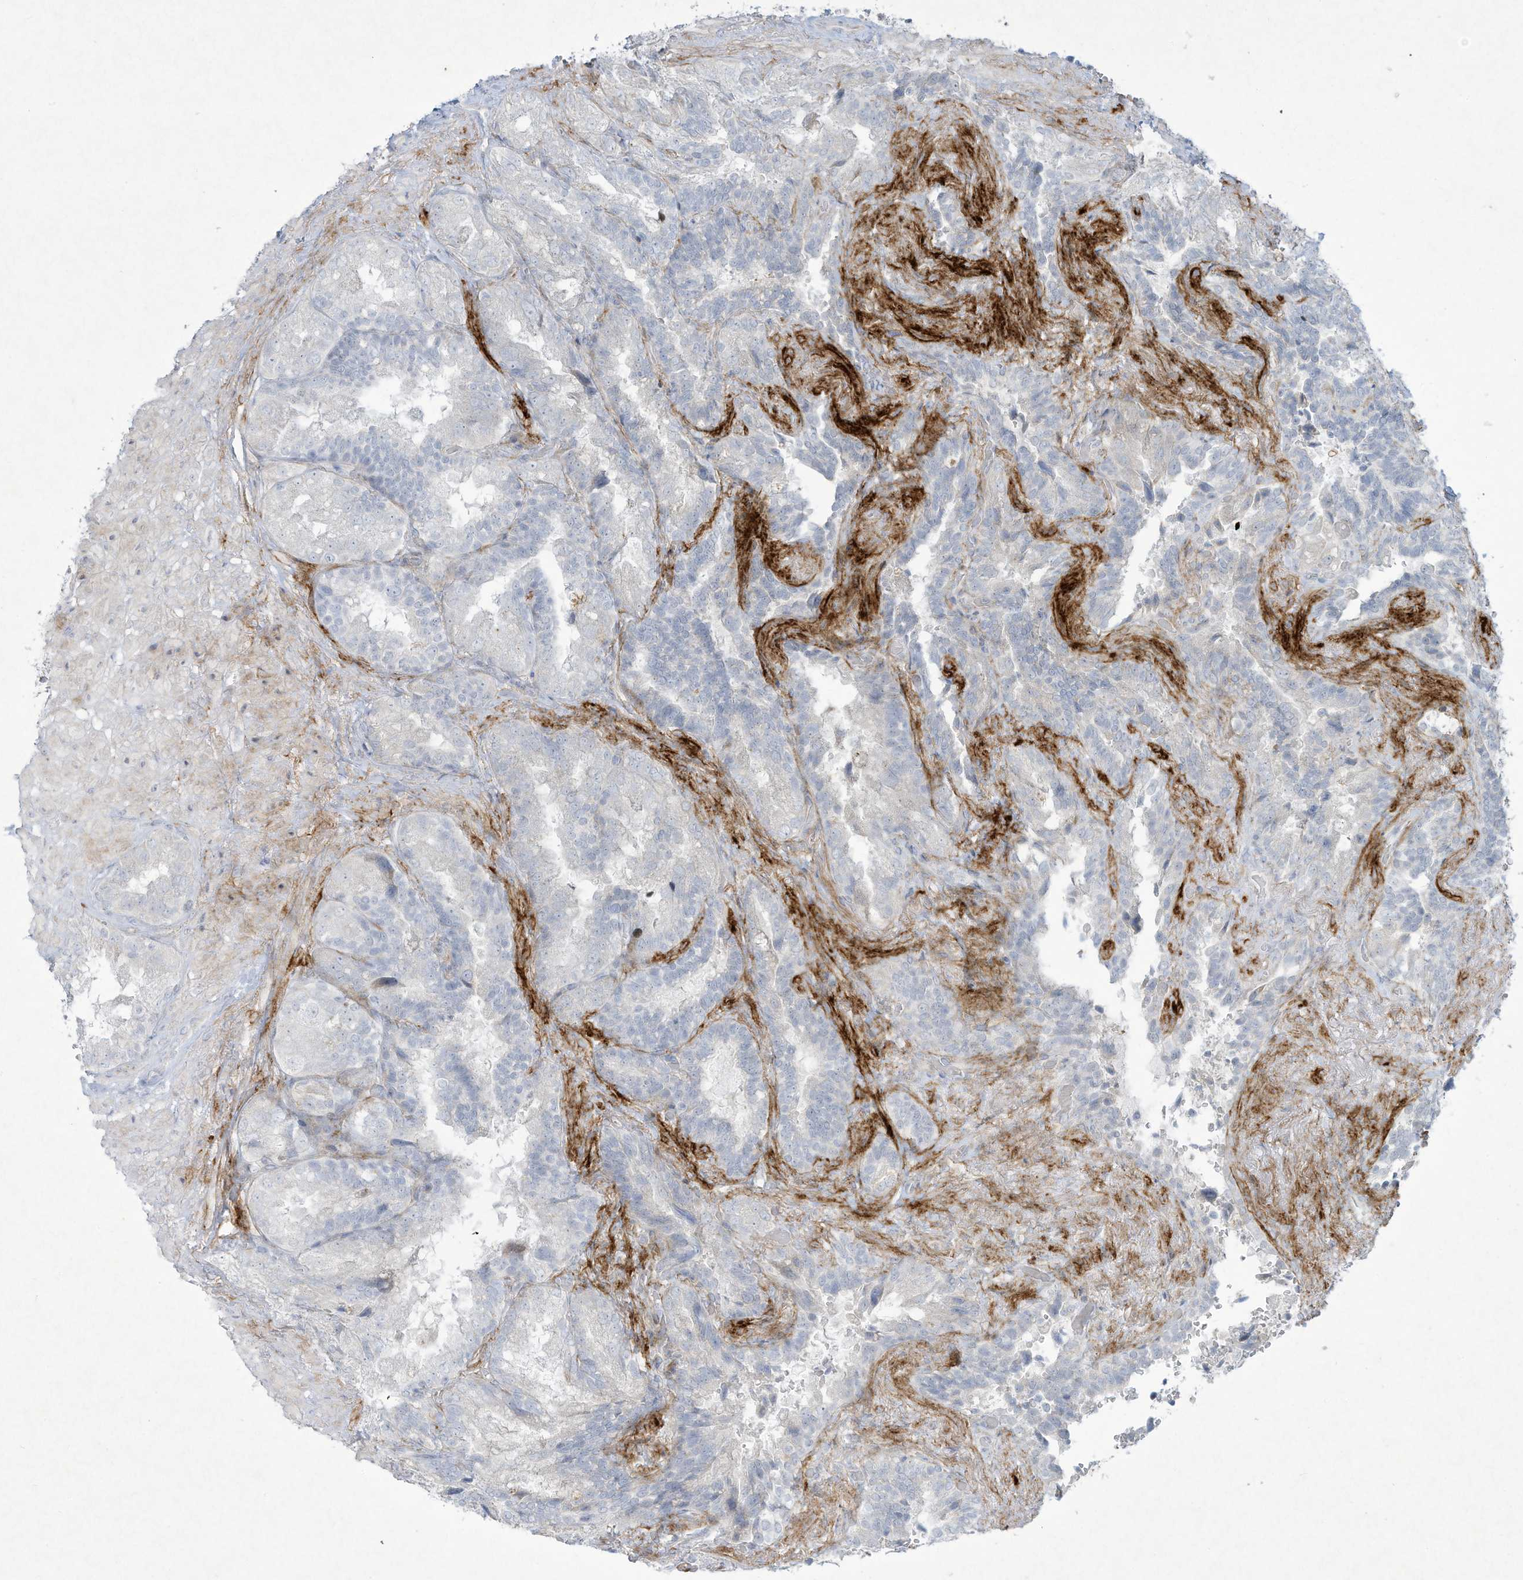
{"staining": {"intensity": "negative", "quantity": "none", "location": "none"}, "tissue": "seminal vesicle", "cell_type": "Glandular cells", "image_type": "normal", "snomed": [{"axis": "morphology", "description": "Normal tissue, NOS"}, {"axis": "topography", "description": "Seminal veicle"}, {"axis": "topography", "description": "Peripheral nerve tissue"}], "caption": "High magnification brightfield microscopy of unremarkable seminal vesicle stained with DAB (3,3'-diaminobenzidine) (brown) and counterstained with hematoxylin (blue): glandular cells show no significant positivity.", "gene": "PAX6", "patient": {"sex": "male", "age": 63}}